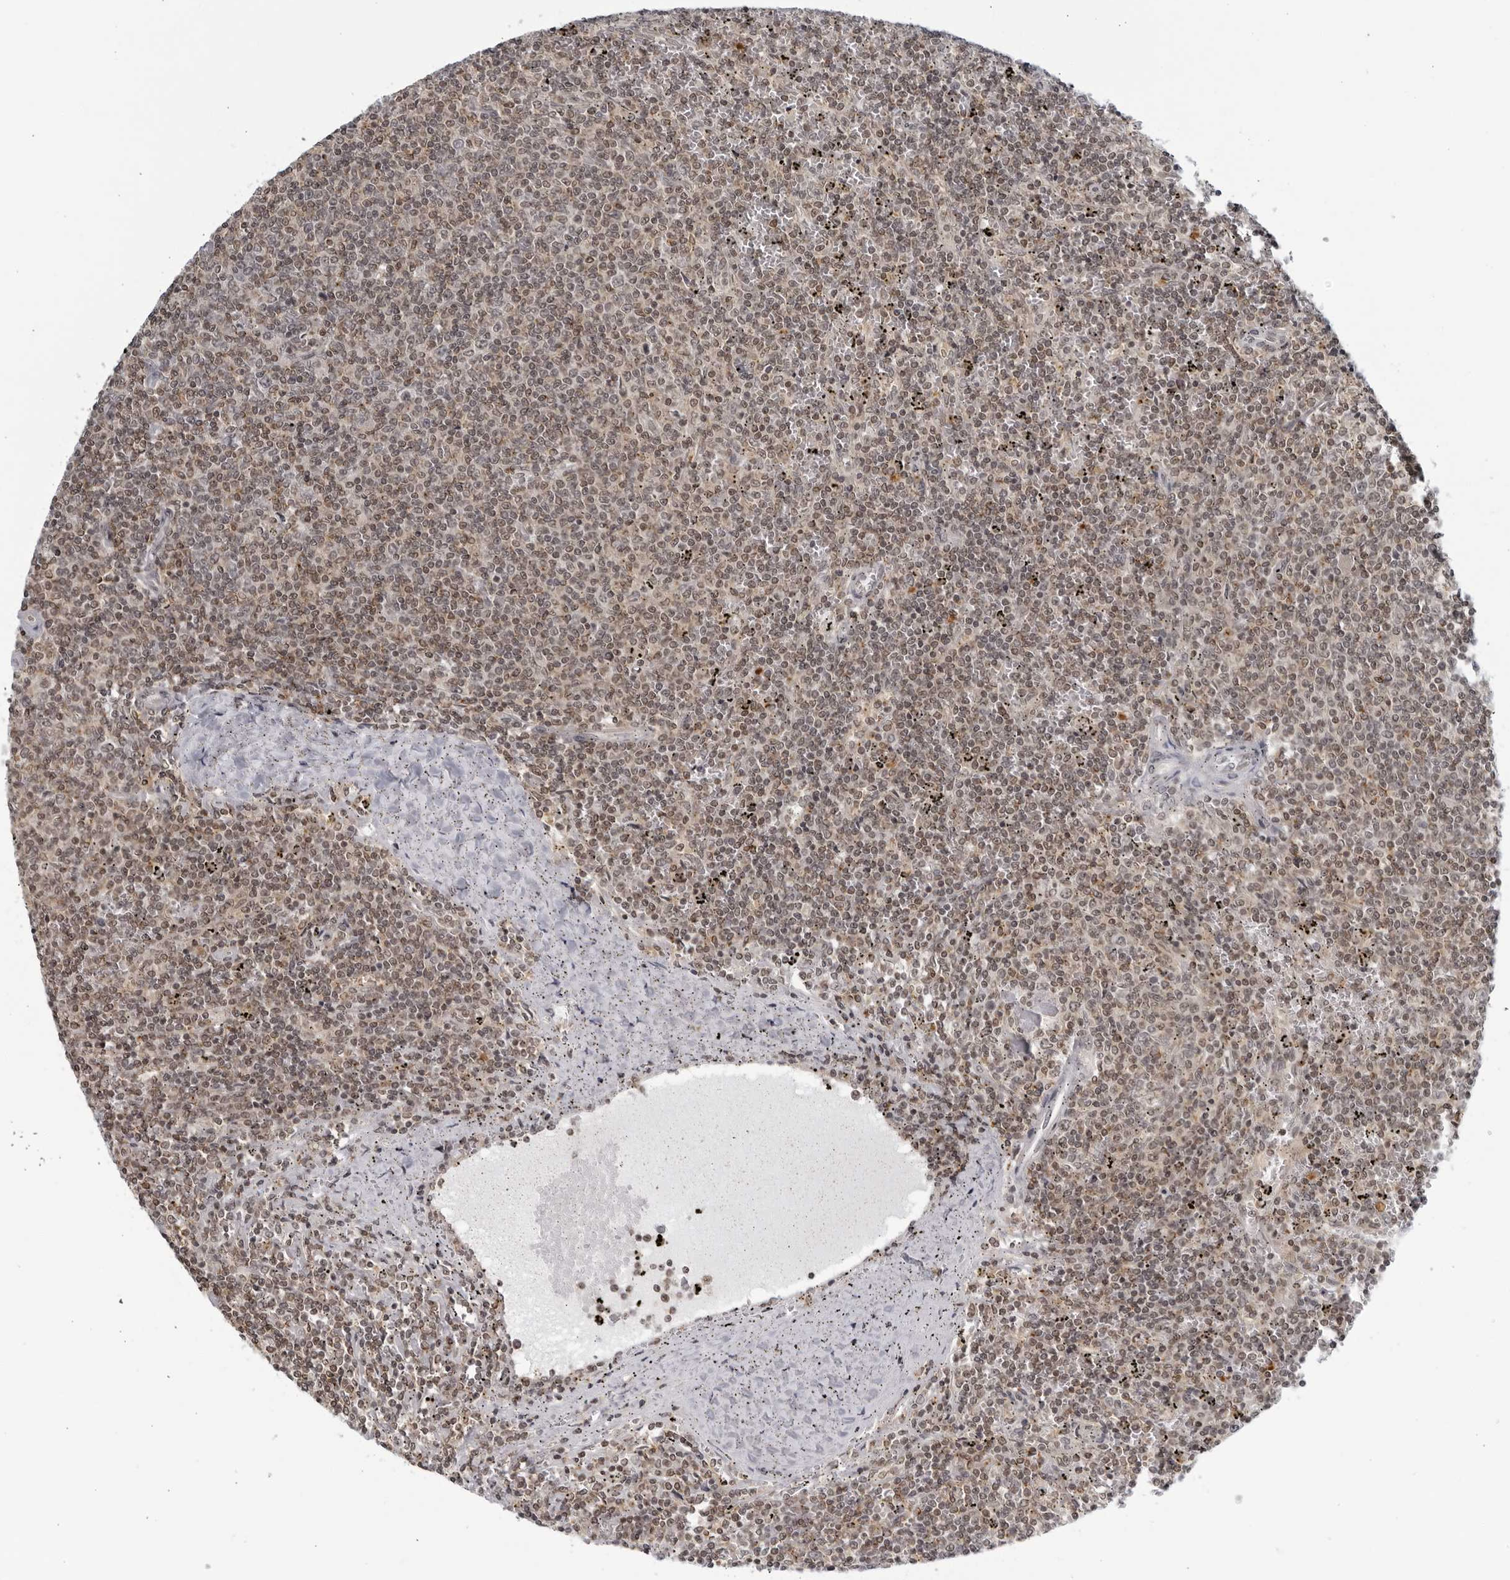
{"staining": {"intensity": "moderate", "quantity": ">75%", "location": "nuclear"}, "tissue": "lymphoma", "cell_type": "Tumor cells", "image_type": "cancer", "snomed": [{"axis": "morphology", "description": "Malignant lymphoma, non-Hodgkin's type, Low grade"}, {"axis": "topography", "description": "Spleen"}], "caption": "A photomicrograph showing moderate nuclear expression in about >75% of tumor cells in lymphoma, as visualized by brown immunohistochemical staining.", "gene": "CC2D1B", "patient": {"sex": "female", "age": 50}}